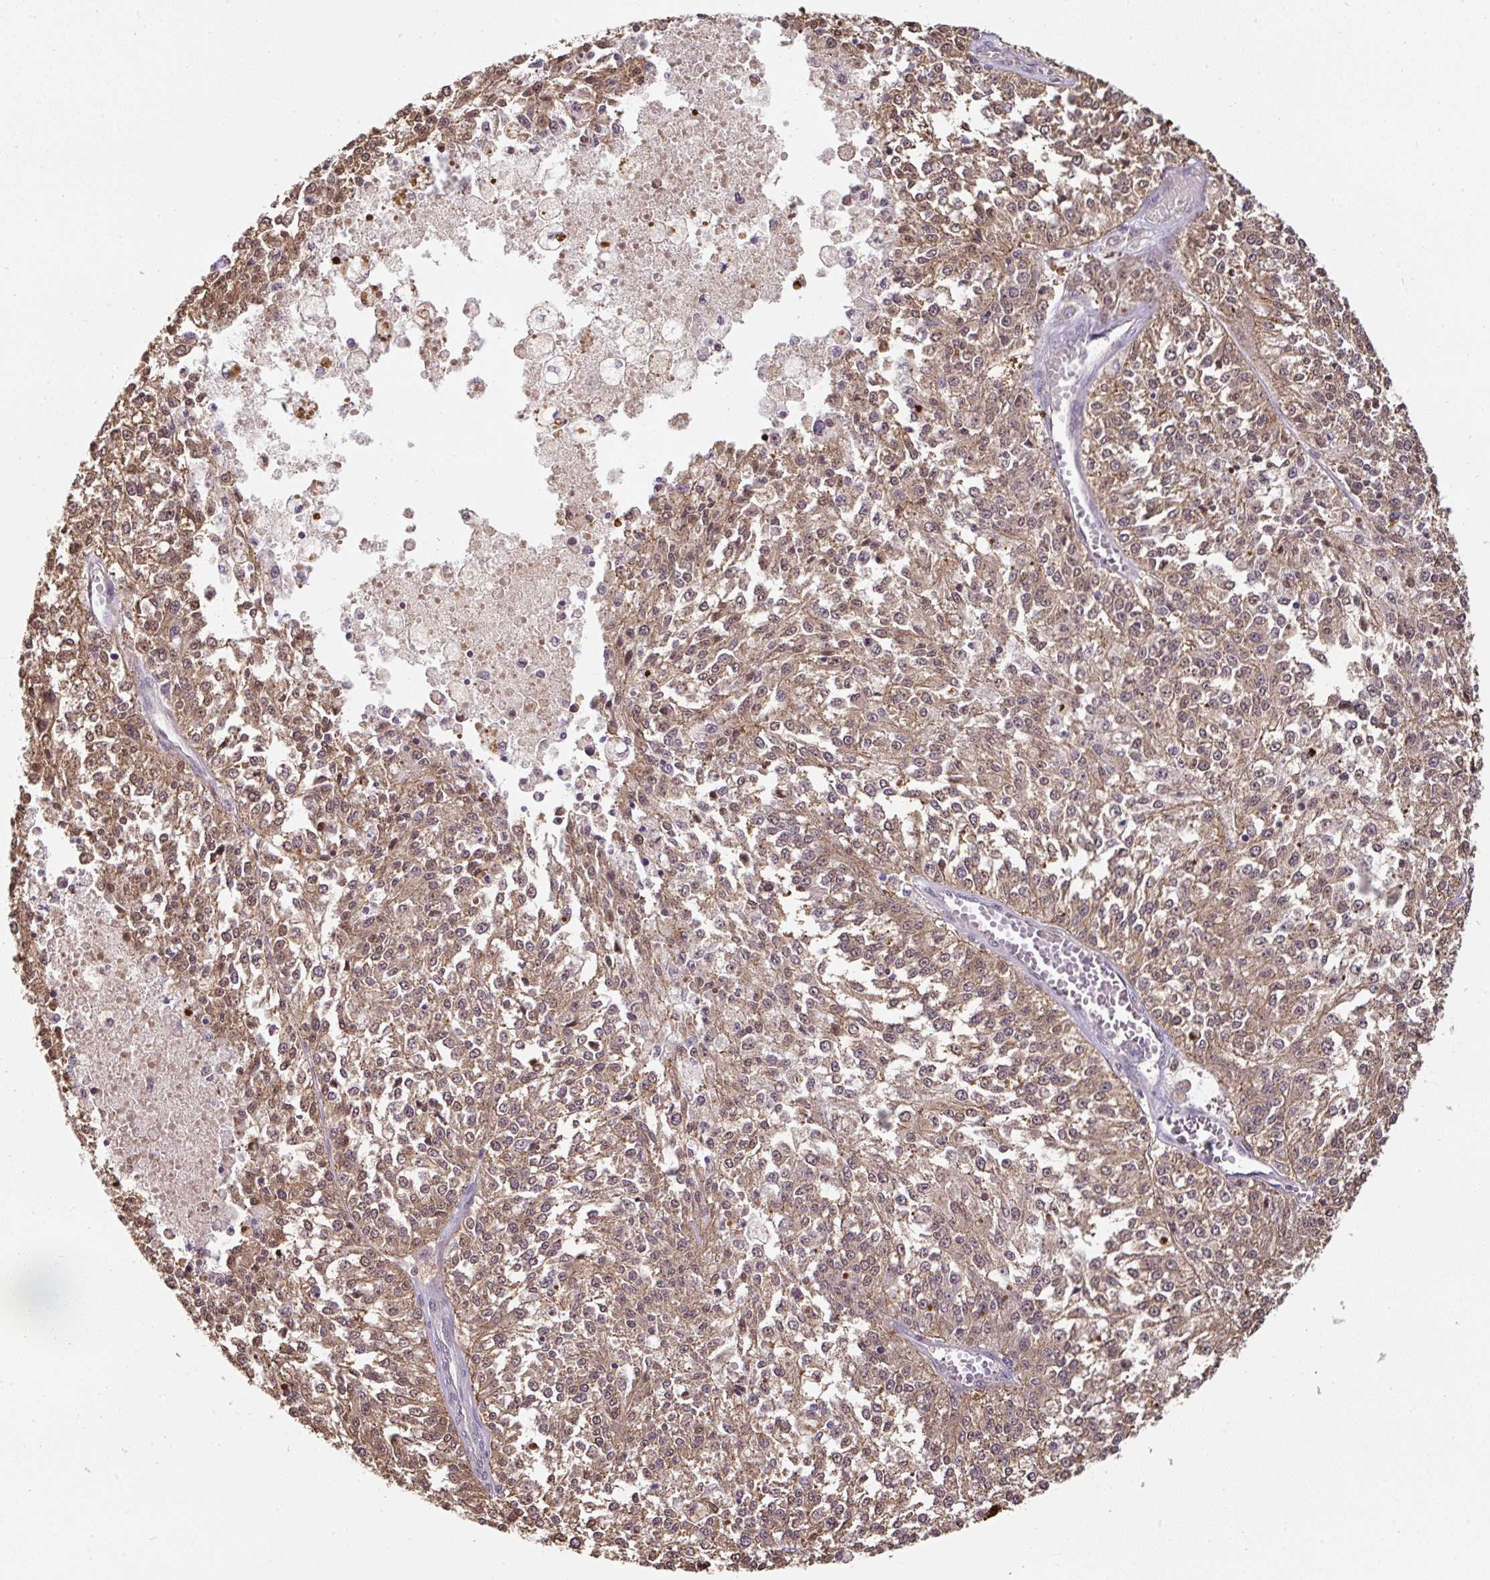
{"staining": {"intensity": "moderate", "quantity": ">75%", "location": "cytoplasmic/membranous,nuclear"}, "tissue": "melanoma", "cell_type": "Tumor cells", "image_type": "cancer", "snomed": [{"axis": "morphology", "description": "Malignant melanoma, NOS"}, {"axis": "topography", "description": "Skin"}], "caption": "Protein staining demonstrates moderate cytoplasmic/membranous and nuclear expression in approximately >75% of tumor cells in malignant melanoma.", "gene": "ST13", "patient": {"sex": "female", "age": 64}}